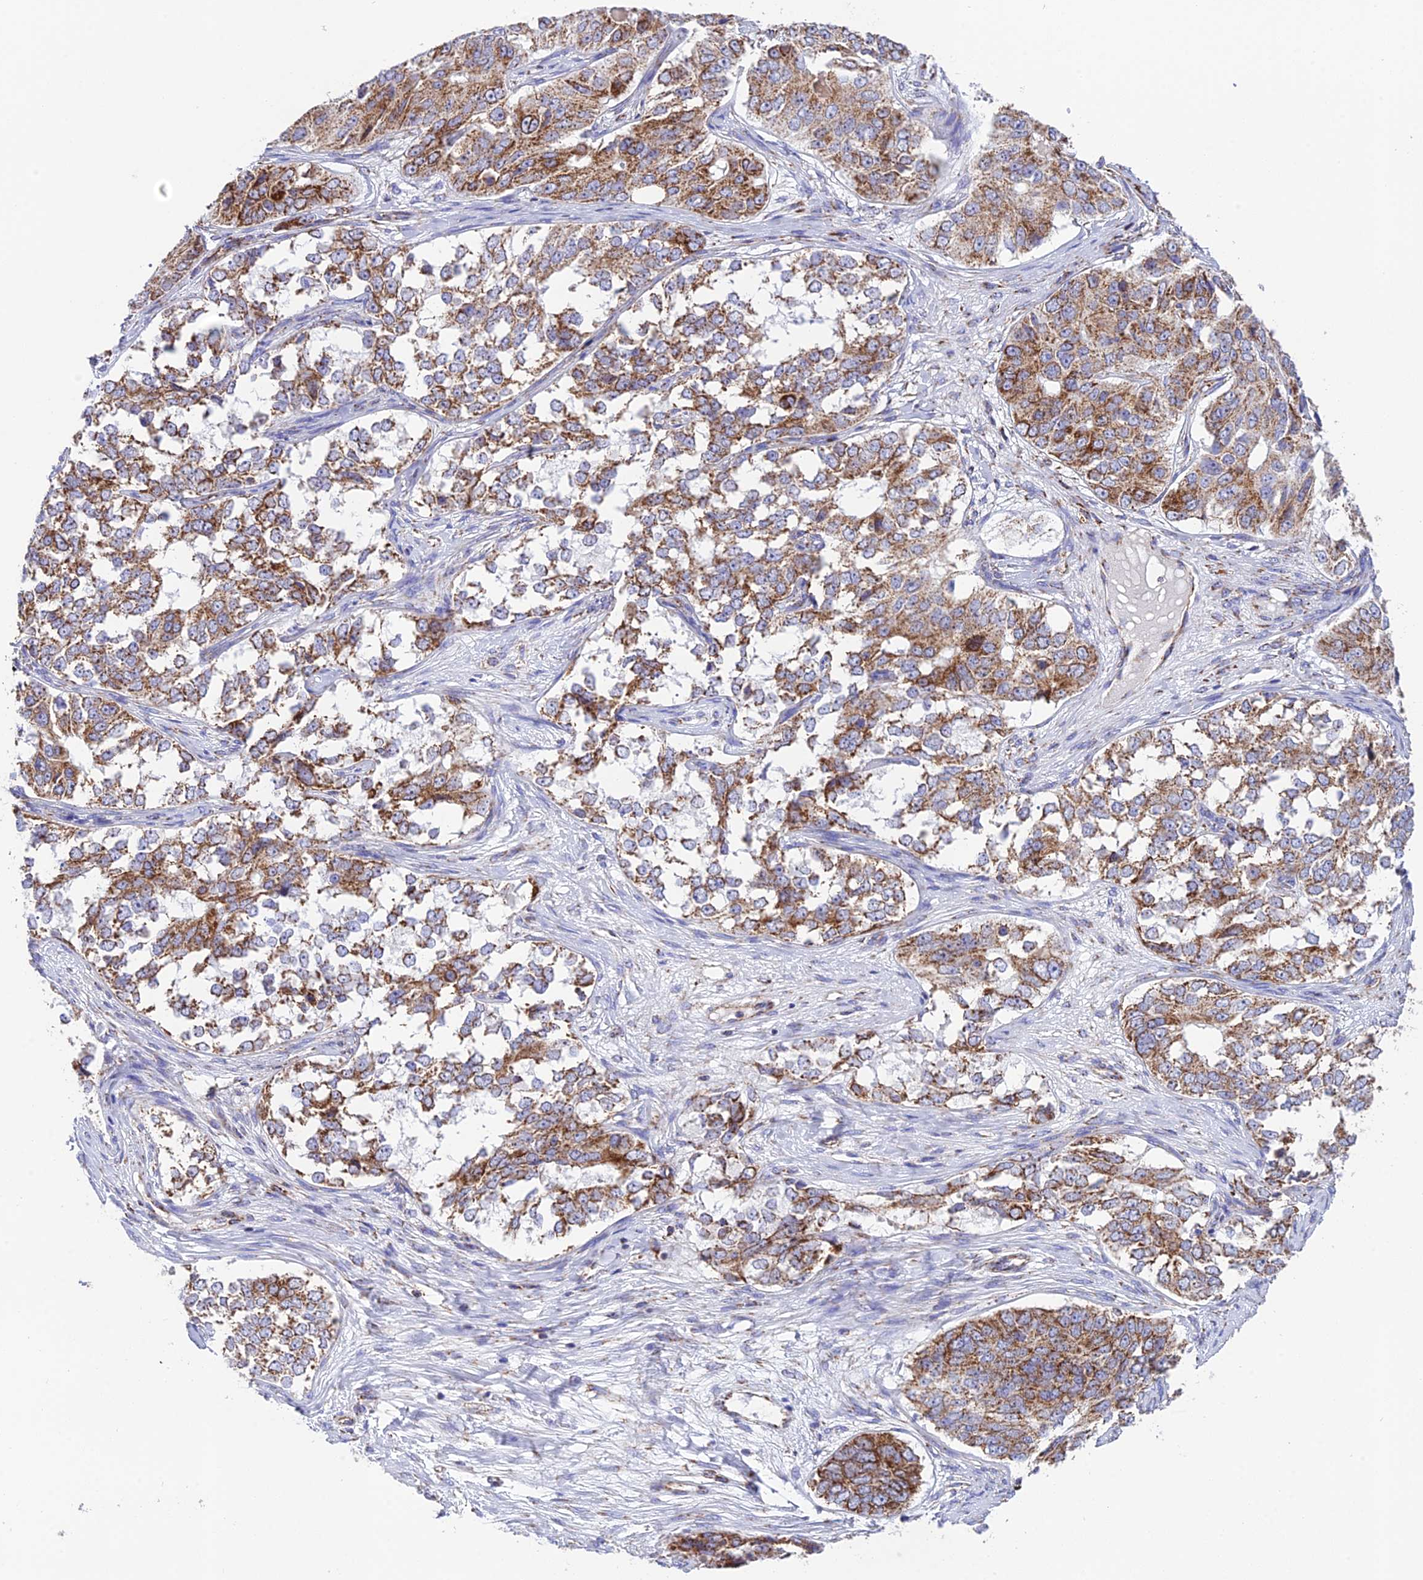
{"staining": {"intensity": "moderate", "quantity": ">75%", "location": "cytoplasmic/membranous"}, "tissue": "ovarian cancer", "cell_type": "Tumor cells", "image_type": "cancer", "snomed": [{"axis": "morphology", "description": "Carcinoma, endometroid"}, {"axis": "topography", "description": "Ovary"}], "caption": "The histopathology image exhibits staining of ovarian cancer, revealing moderate cytoplasmic/membranous protein expression (brown color) within tumor cells. Using DAB (brown) and hematoxylin (blue) stains, captured at high magnification using brightfield microscopy.", "gene": "CHCHD3", "patient": {"sex": "female", "age": 51}}